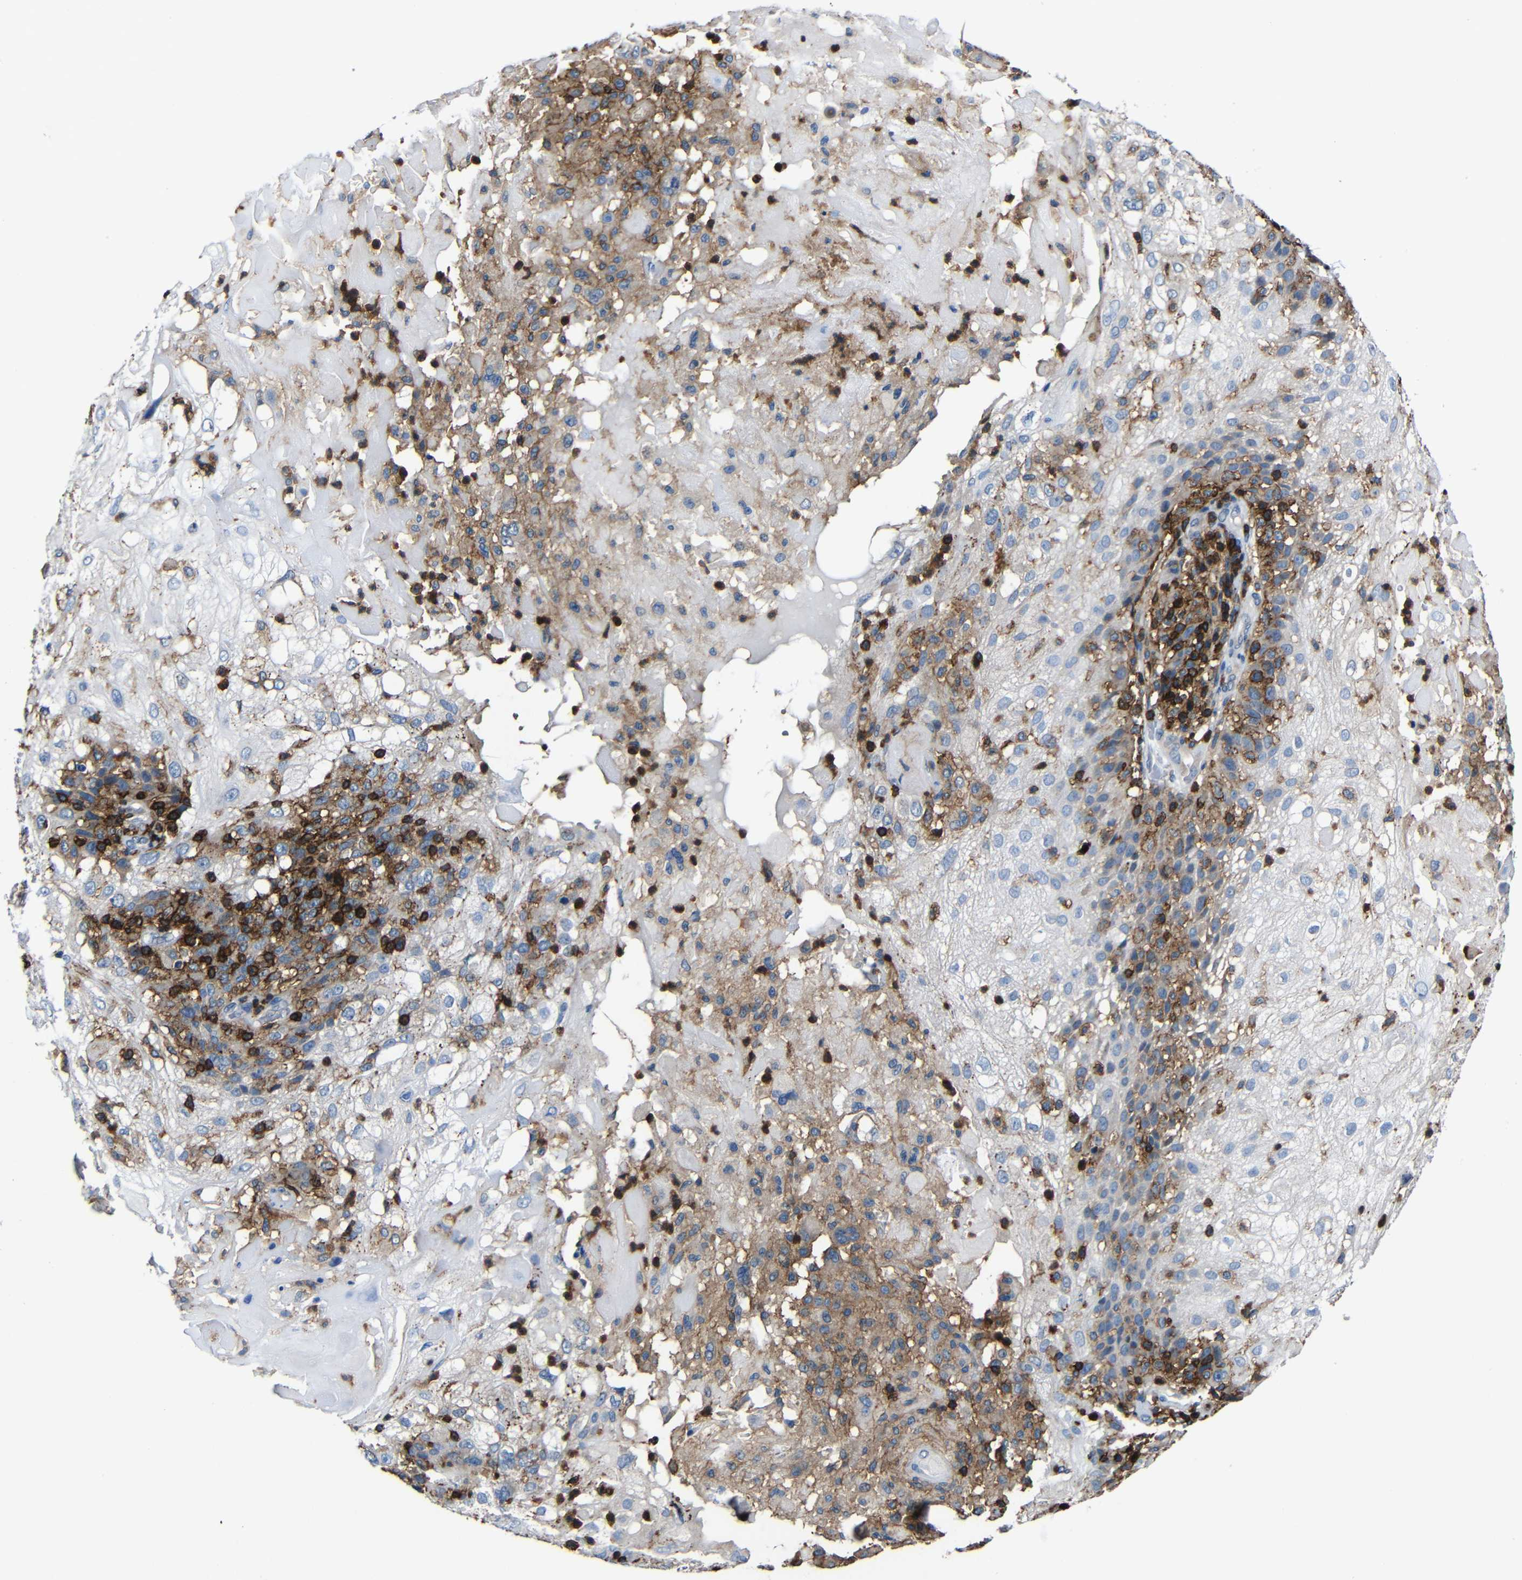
{"staining": {"intensity": "moderate", "quantity": ">75%", "location": "cytoplasmic/membranous"}, "tissue": "skin cancer", "cell_type": "Tumor cells", "image_type": "cancer", "snomed": [{"axis": "morphology", "description": "Normal tissue, NOS"}, {"axis": "morphology", "description": "Squamous cell carcinoma, NOS"}, {"axis": "topography", "description": "Skin"}], "caption": "DAB immunohistochemical staining of skin cancer (squamous cell carcinoma) displays moderate cytoplasmic/membranous protein expression in approximately >75% of tumor cells. Ihc stains the protein of interest in brown and the nuclei are stained blue.", "gene": "P2RY12", "patient": {"sex": "female", "age": 83}}